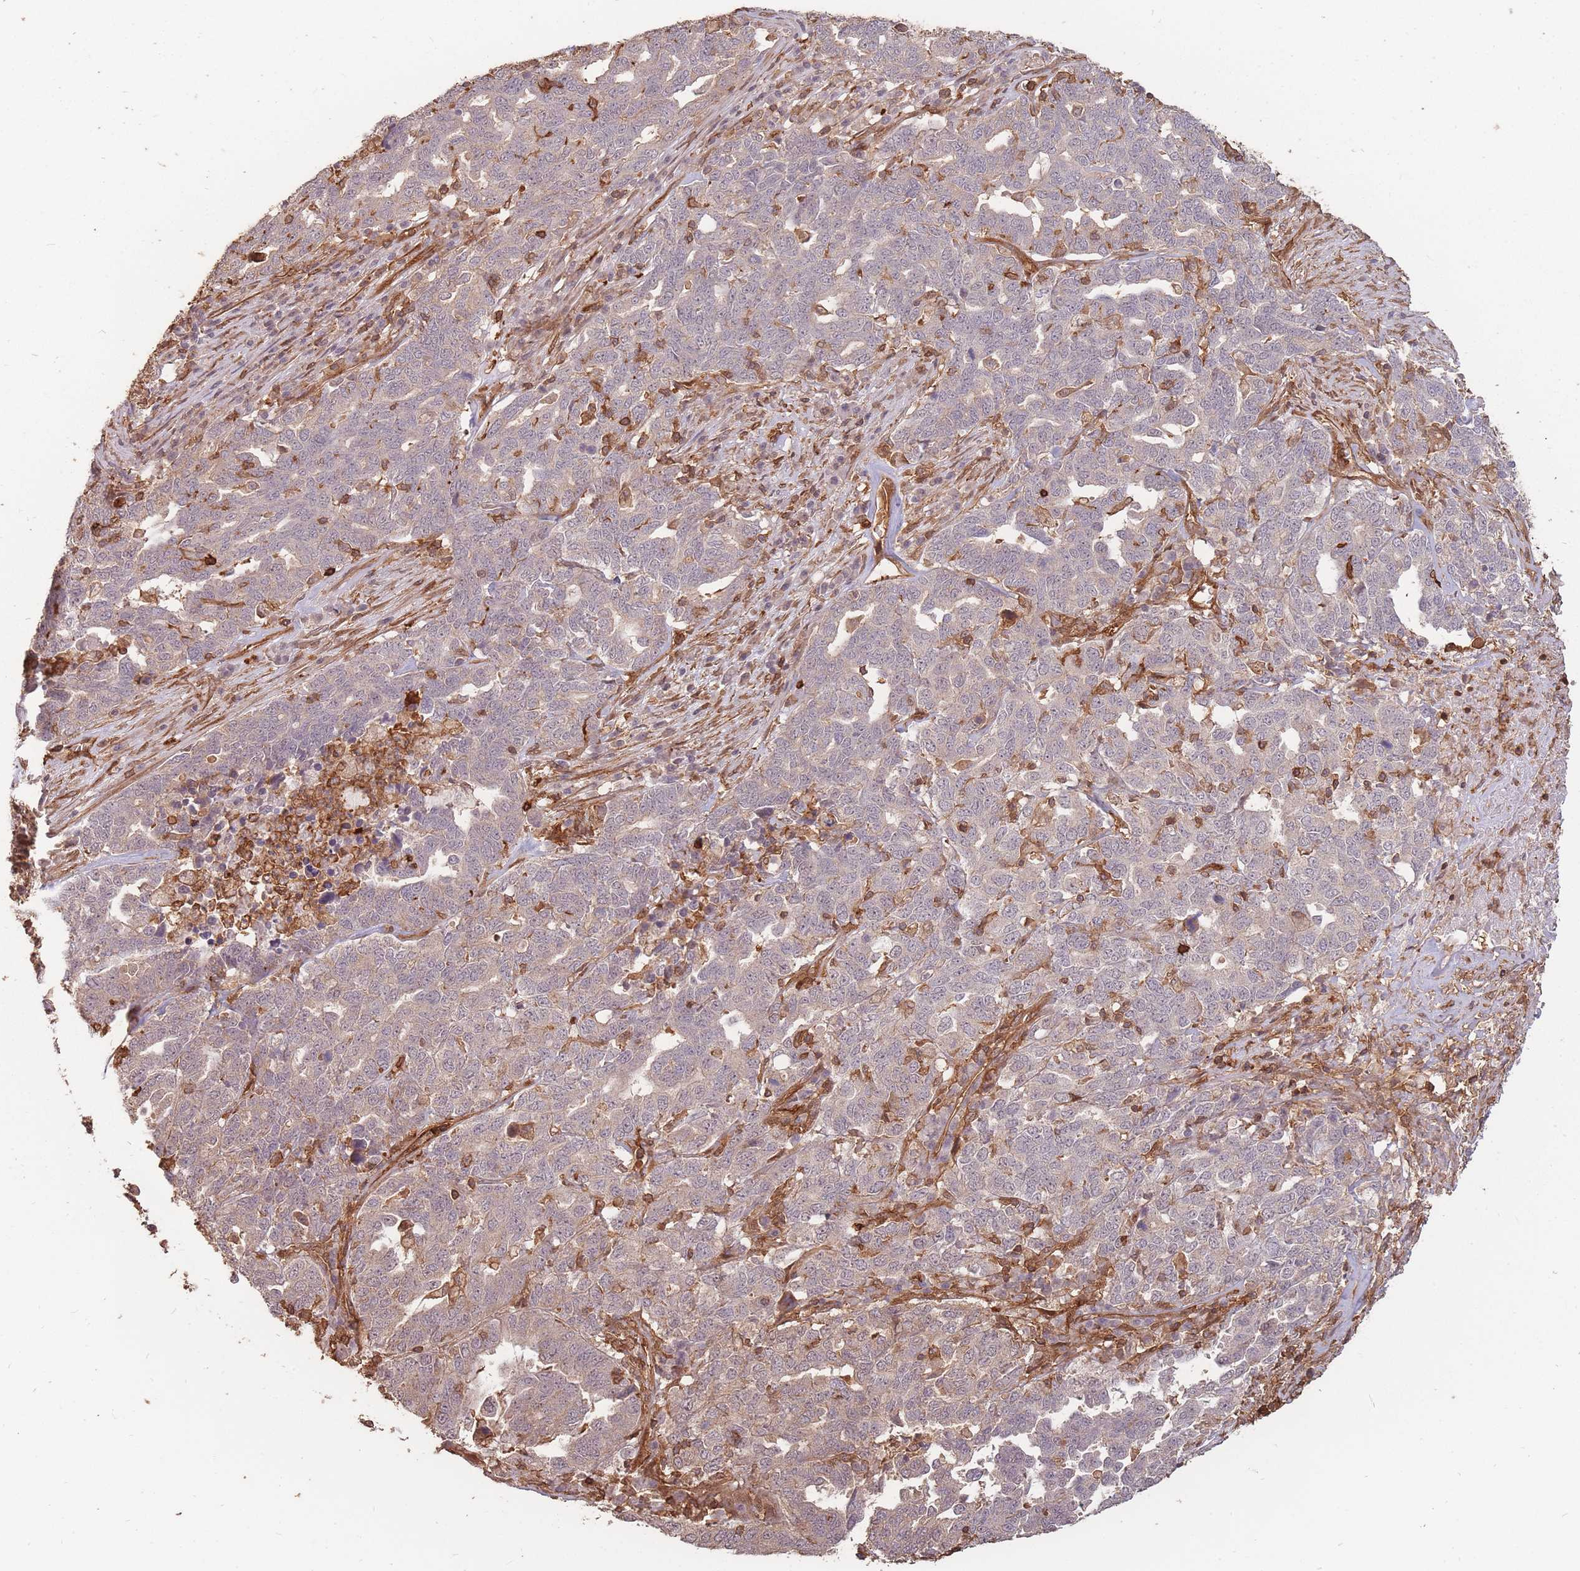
{"staining": {"intensity": "negative", "quantity": "none", "location": "none"}, "tissue": "ovarian cancer", "cell_type": "Tumor cells", "image_type": "cancer", "snomed": [{"axis": "morphology", "description": "Carcinoma, endometroid"}, {"axis": "topography", "description": "Ovary"}], "caption": "Human ovarian endometroid carcinoma stained for a protein using IHC demonstrates no expression in tumor cells.", "gene": "PLS3", "patient": {"sex": "female", "age": 62}}